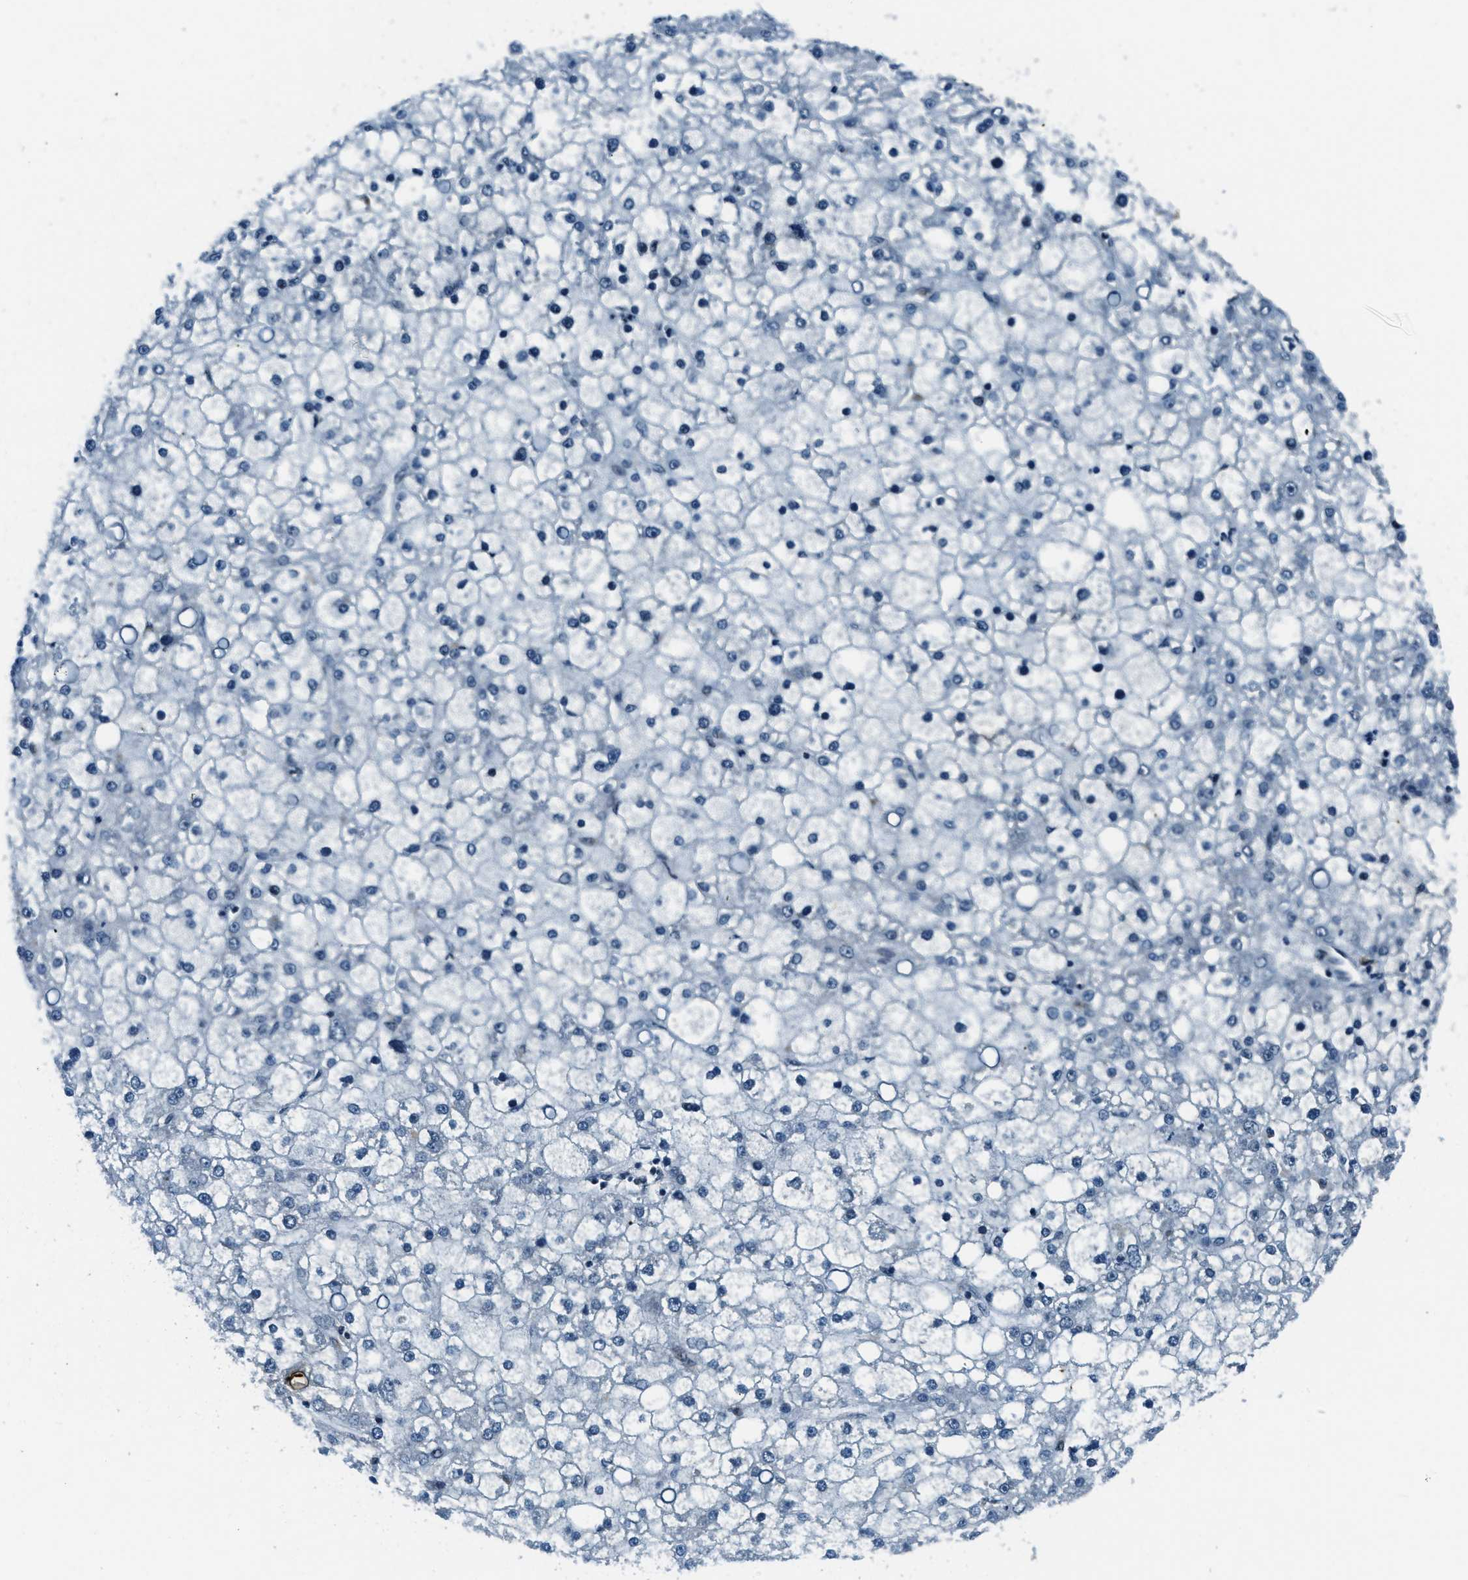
{"staining": {"intensity": "negative", "quantity": "none", "location": "none"}, "tissue": "liver cancer", "cell_type": "Tumor cells", "image_type": "cancer", "snomed": [{"axis": "morphology", "description": "Carcinoma, Hepatocellular, NOS"}, {"axis": "topography", "description": "Liver"}], "caption": "Immunohistochemical staining of human liver hepatocellular carcinoma demonstrates no significant positivity in tumor cells. The staining is performed using DAB (3,3'-diaminobenzidine) brown chromogen with nuclei counter-stained in using hematoxylin.", "gene": "KLF6", "patient": {"sex": "male", "age": 67}}